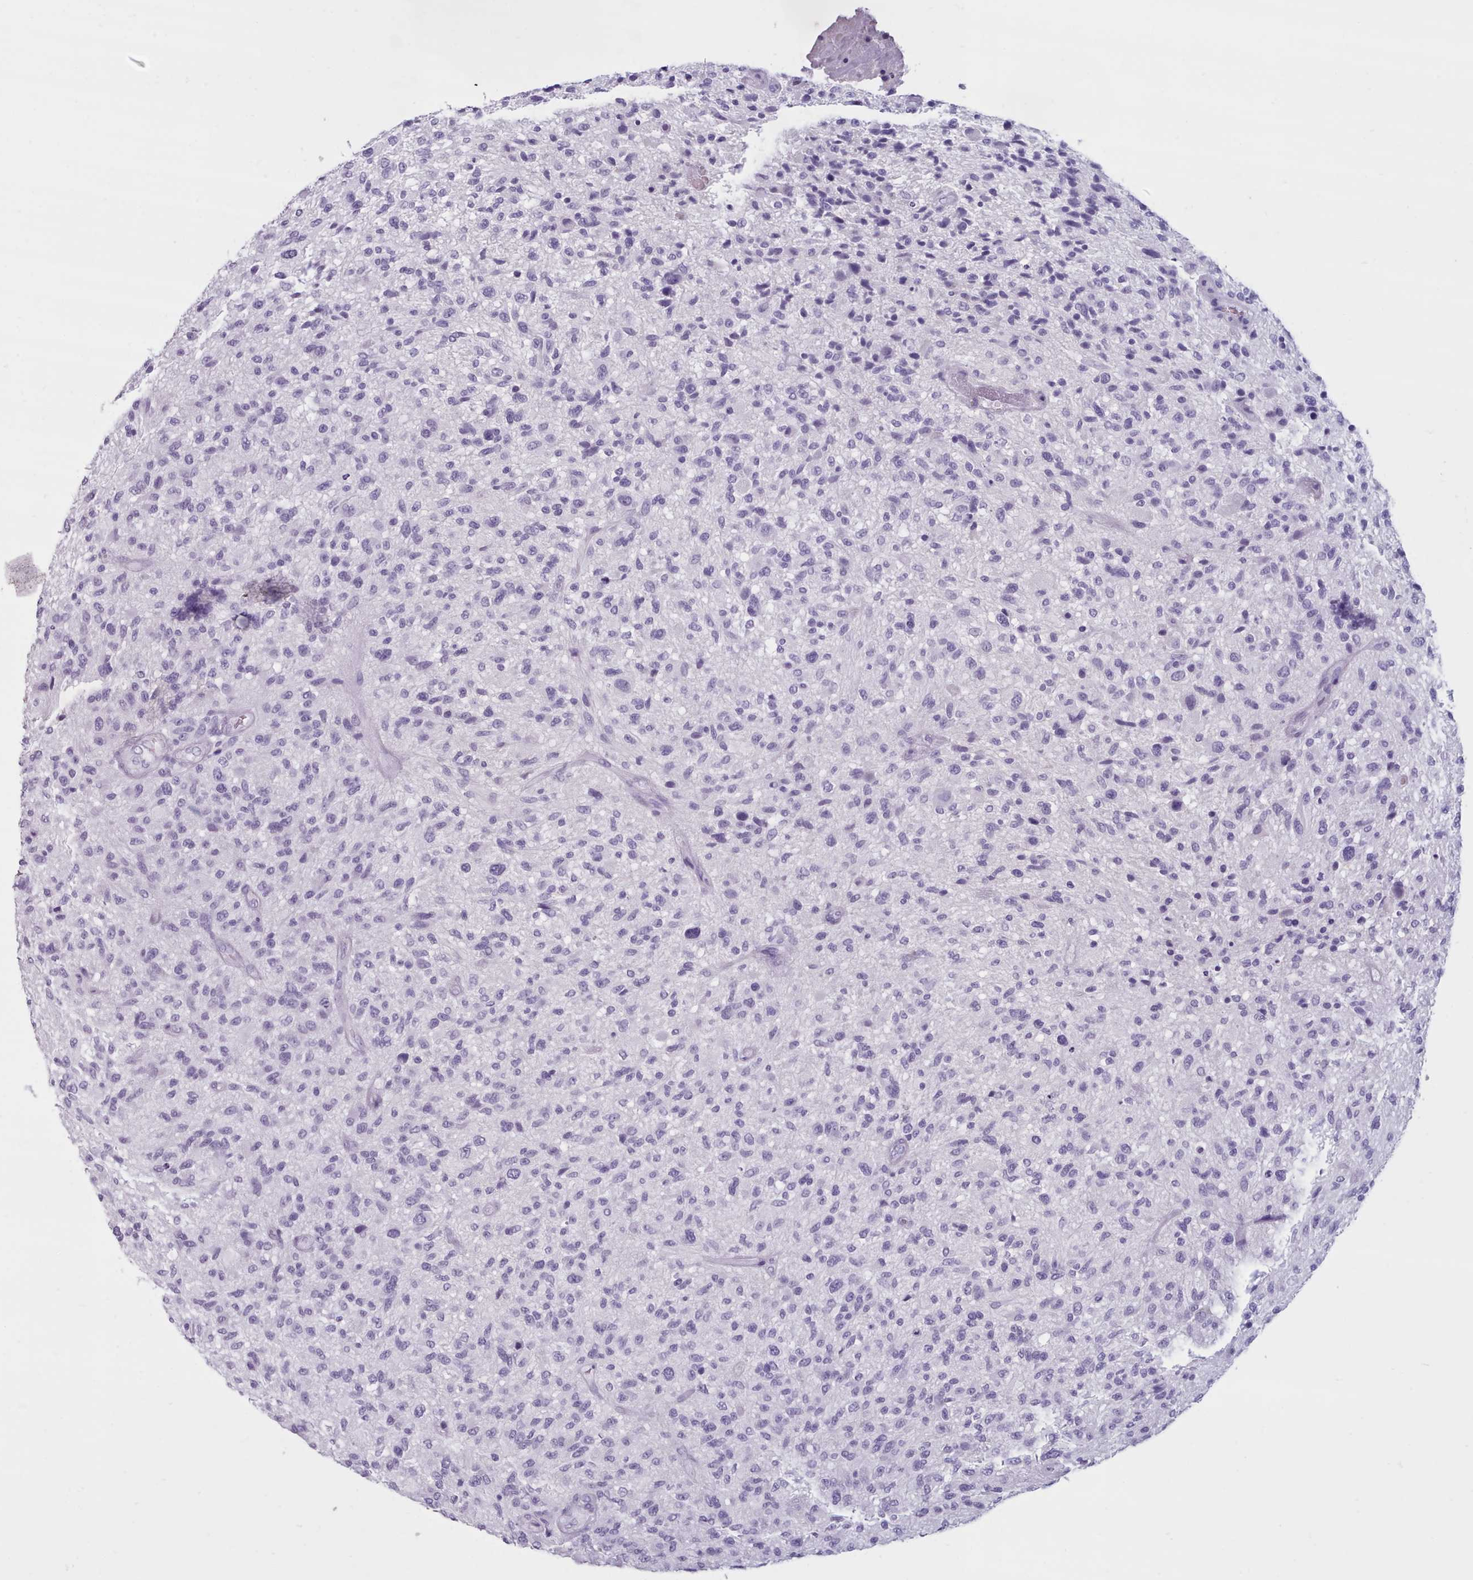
{"staining": {"intensity": "negative", "quantity": "none", "location": "none"}, "tissue": "glioma", "cell_type": "Tumor cells", "image_type": "cancer", "snomed": [{"axis": "morphology", "description": "Glioma, malignant, High grade"}, {"axis": "topography", "description": "Brain"}], "caption": "The immunohistochemistry (IHC) image has no significant staining in tumor cells of glioma tissue. (Brightfield microscopy of DAB (3,3'-diaminobenzidine) immunohistochemistry at high magnification).", "gene": "ZNF43", "patient": {"sex": "male", "age": 47}}